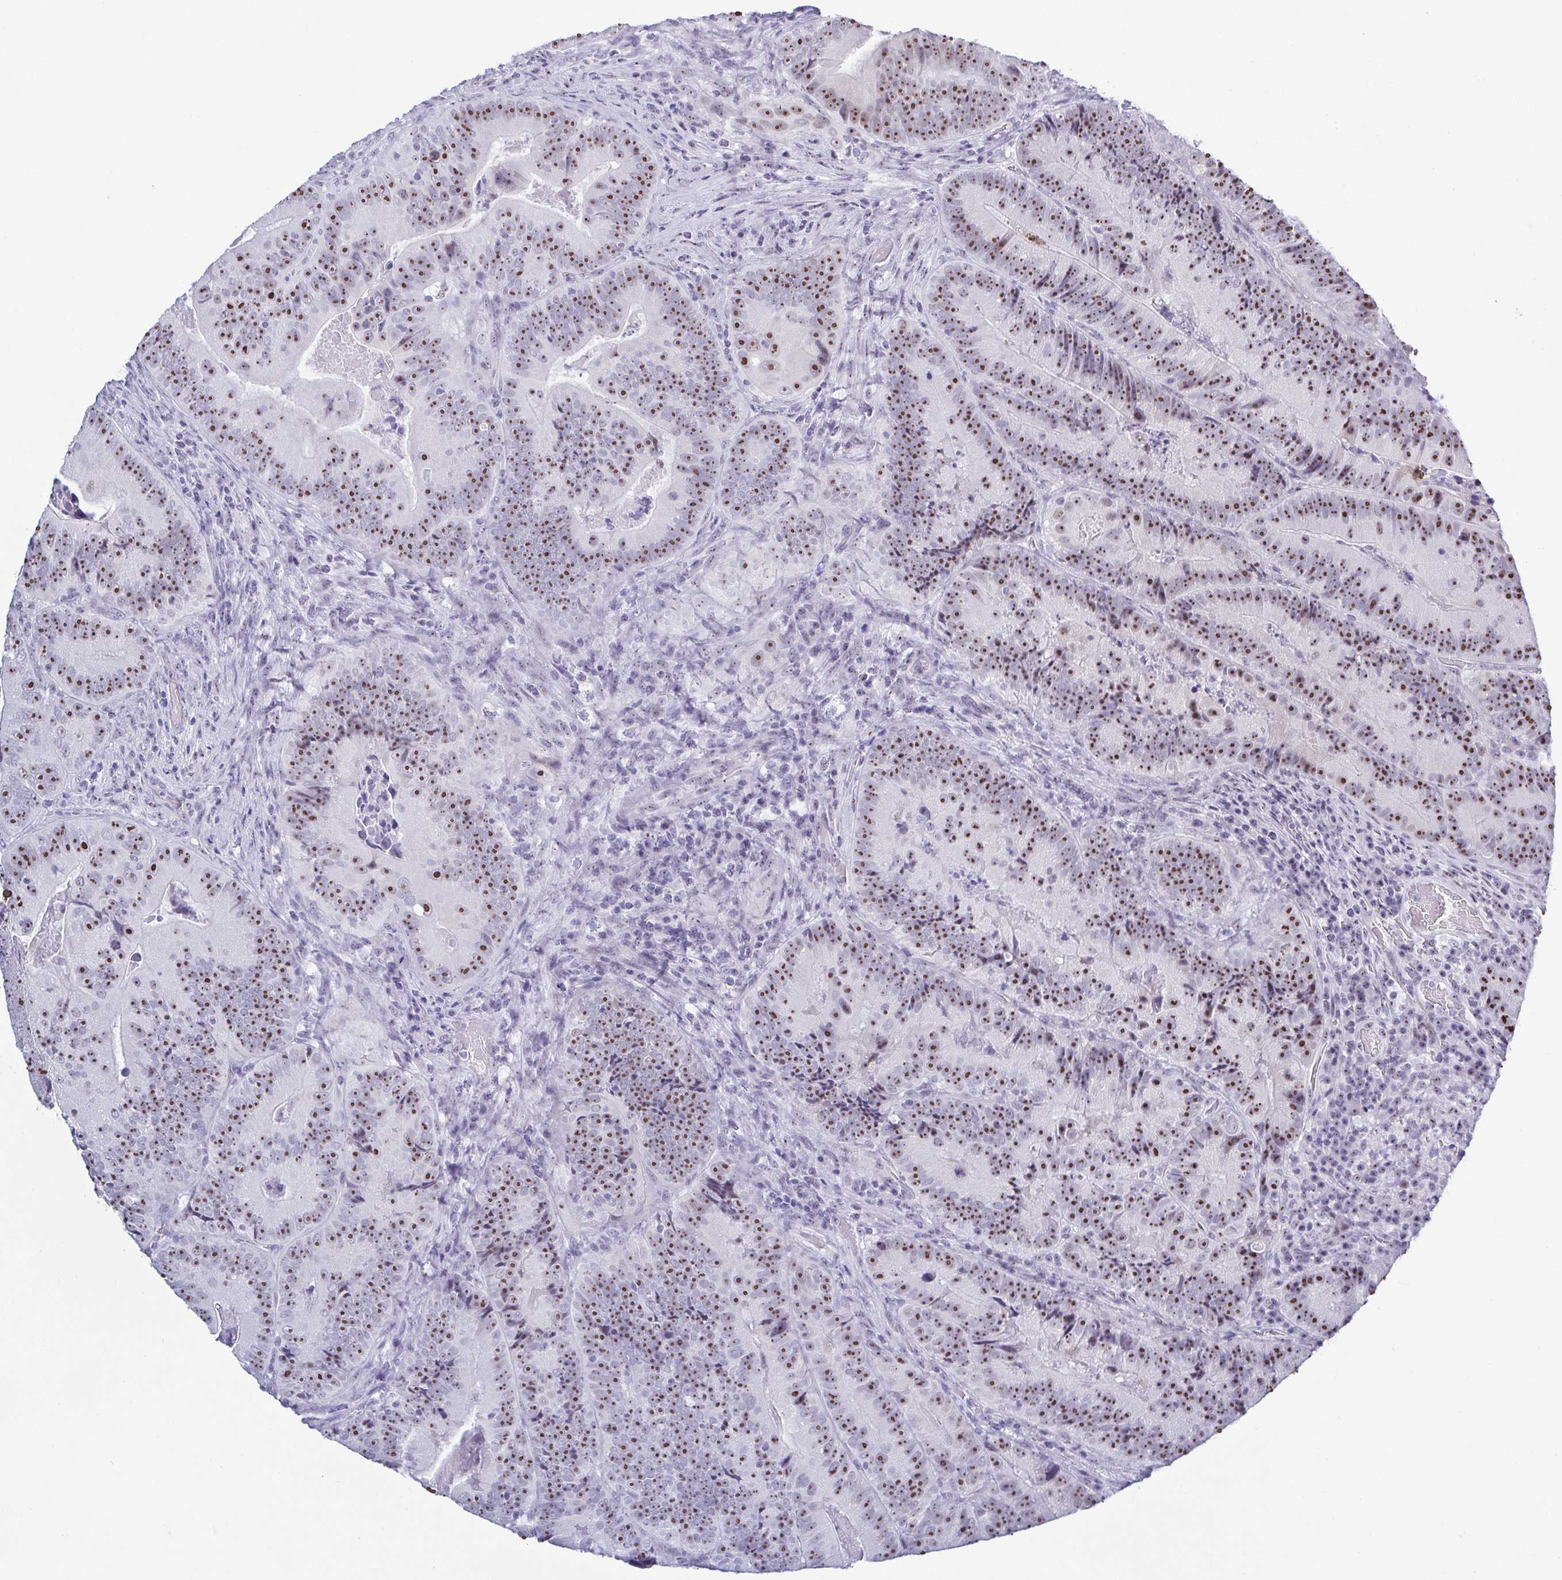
{"staining": {"intensity": "strong", "quantity": ">75%", "location": "nuclear"}, "tissue": "colorectal cancer", "cell_type": "Tumor cells", "image_type": "cancer", "snomed": [{"axis": "morphology", "description": "Adenocarcinoma, NOS"}, {"axis": "topography", "description": "Colon"}], "caption": "IHC staining of colorectal adenocarcinoma, which displays high levels of strong nuclear expression in about >75% of tumor cells indicating strong nuclear protein expression. The staining was performed using DAB (3,3'-diaminobenzidine) (brown) for protein detection and nuclei were counterstained in hematoxylin (blue).", "gene": "BZW1", "patient": {"sex": "female", "age": 86}}